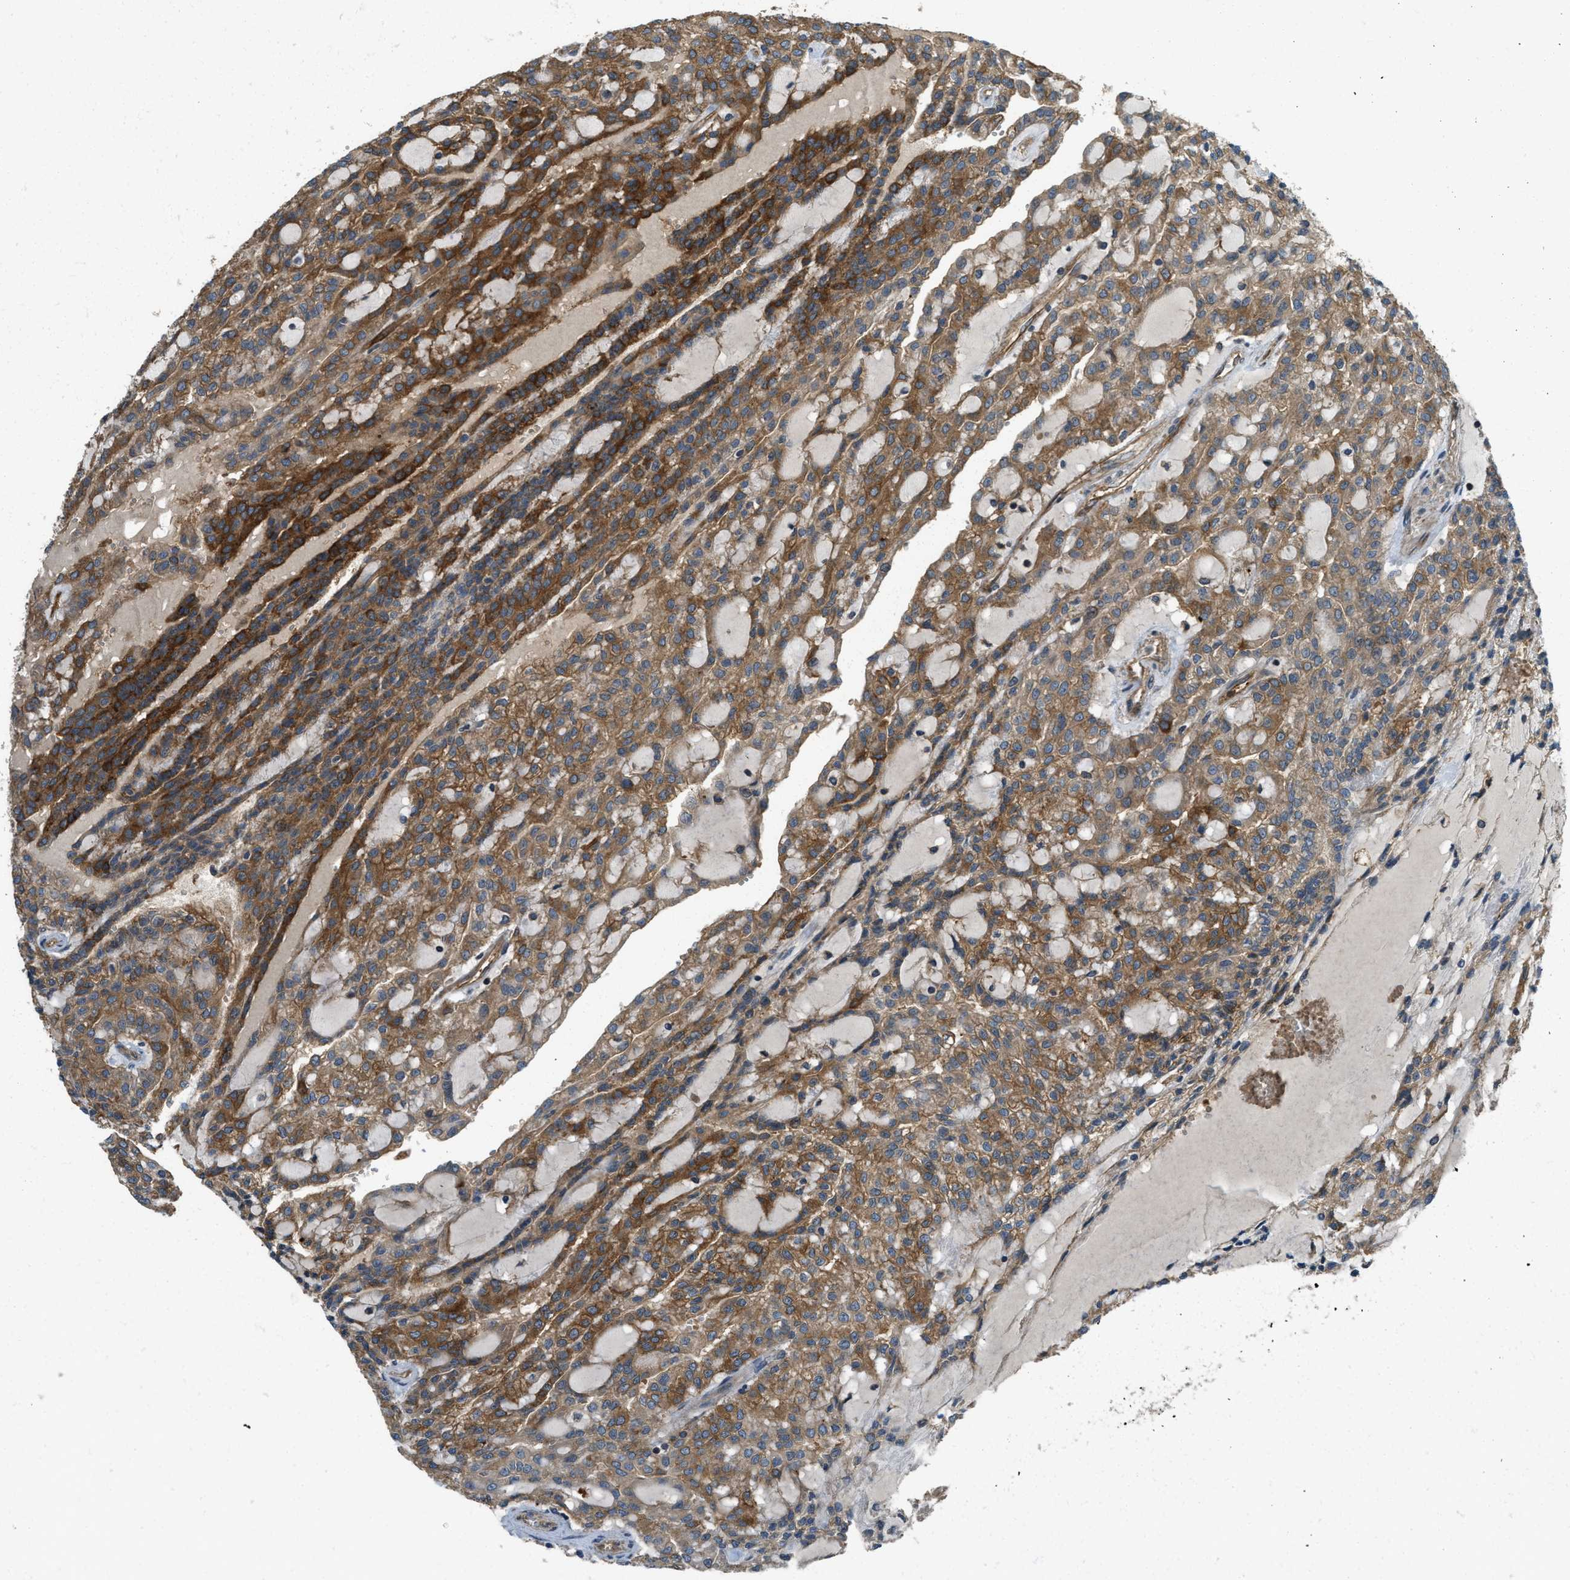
{"staining": {"intensity": "moderate", "quantity": ">75%", "location": "cytoplasmic/membranous"}, "tissue": "renal cancer", "cell_type": "Tumor cells", "image_type": "cancer", "snomed": [{"axis": "morphology", "description": "Adenocarcinoma, NOS"}, {"axis": "topography", "description": "Kidney"}], "caption": "A brown stain labels moderate cytoplasmic/membranous staining of a protein in human renal adenocarcinoma tumor cells.", "gene": "BAG4", "patient": {"sex": "male", "age": 63}}